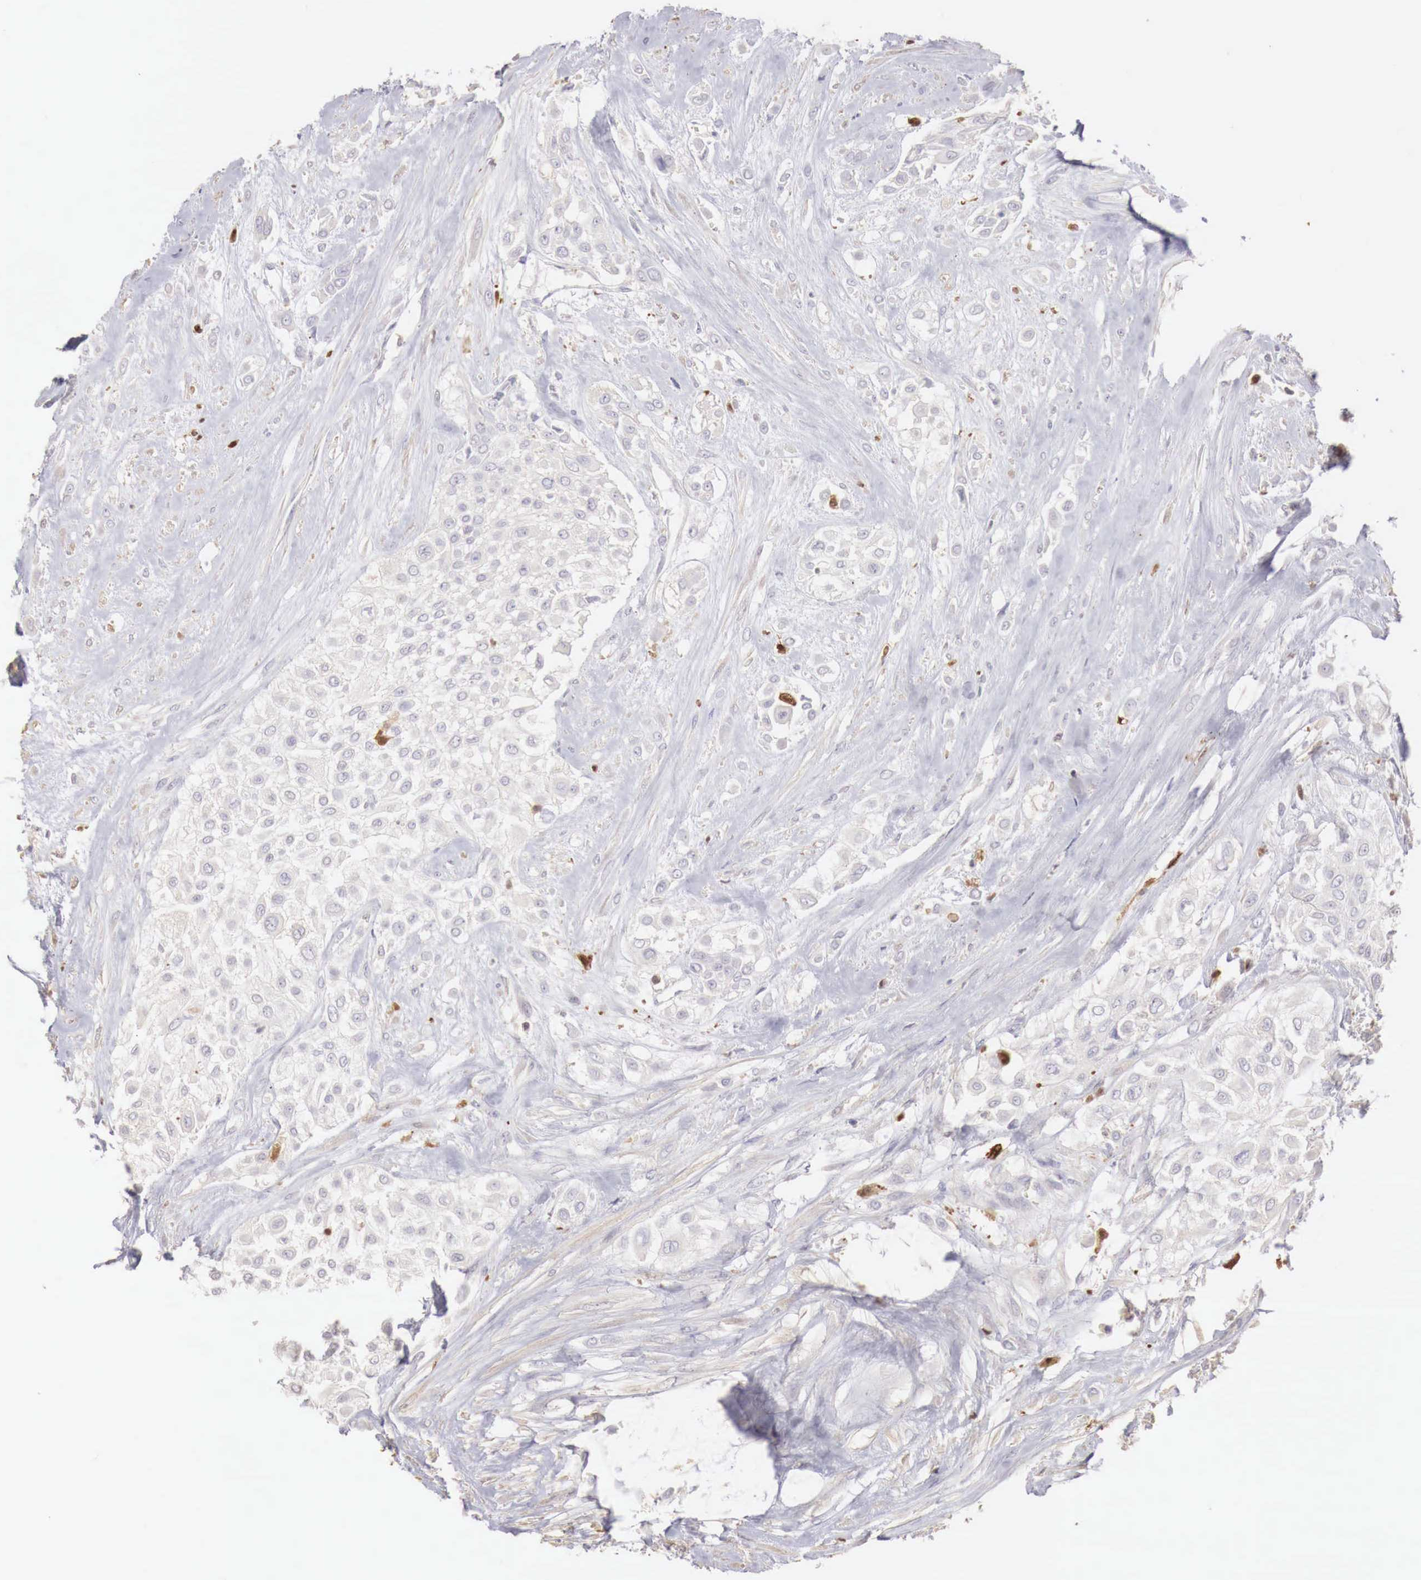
{"staining": {"intensity": "negative", "quantity": "none", "location": "none"}, "tissue": "urothelial cancer", "cell_type": "Tumor cells", "image_type": "cancer", "snomed": [{"axis": "morphology", "description": "Urothelial carcinoma, High grade"}, {"axis": "topography", "description": "Urinary bladder"}], "caption": "An immunohistochemistry (IHC) histopathology image of high-grade urothelial carcinoma is shown. There is no staining in tumor cells of high-grade urothelial carcinoma.", "gene": "RENBP", "patient": {"sex": "male", "age": 57}}